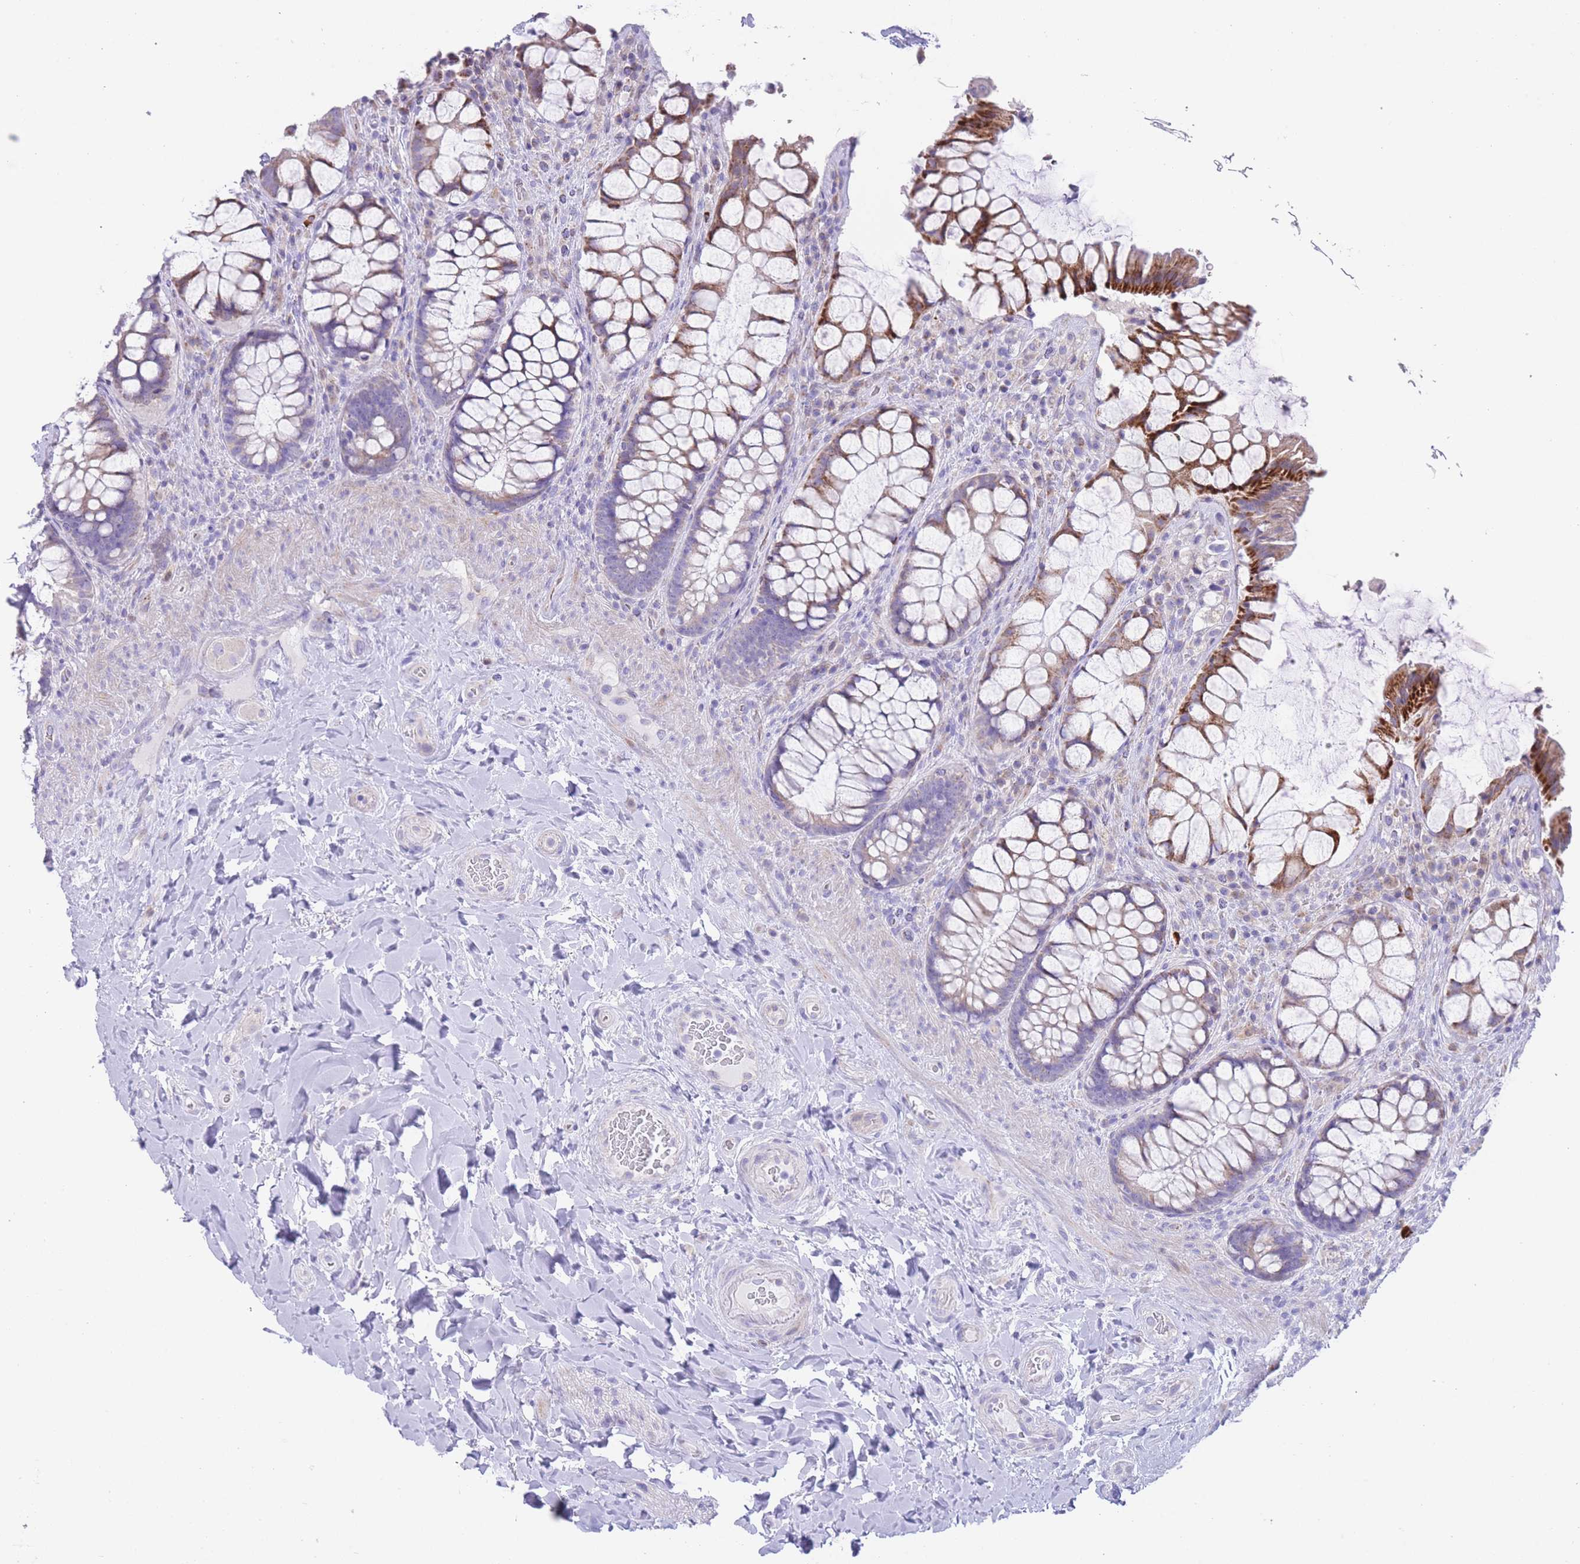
{"staining": {"intensity": "moderate", "quantity": "<25%", "location": "cytoplasmic/membranous"}, "tissue": "rectum", "cell_type": "Glandular cells", "image_type": "normal", "snomed": [{"axis": "morphology", "description": "Normal tissue, NOS"}, {"axis": "topography", "description": "Rectum"}], "caption": "The immunohistochemical stain labels moderate cytoplasmic/membranous staining in glandular cells of benign rectum.", "gene": "QTRT1", "patient": {"sex": "female", "age": 58}}